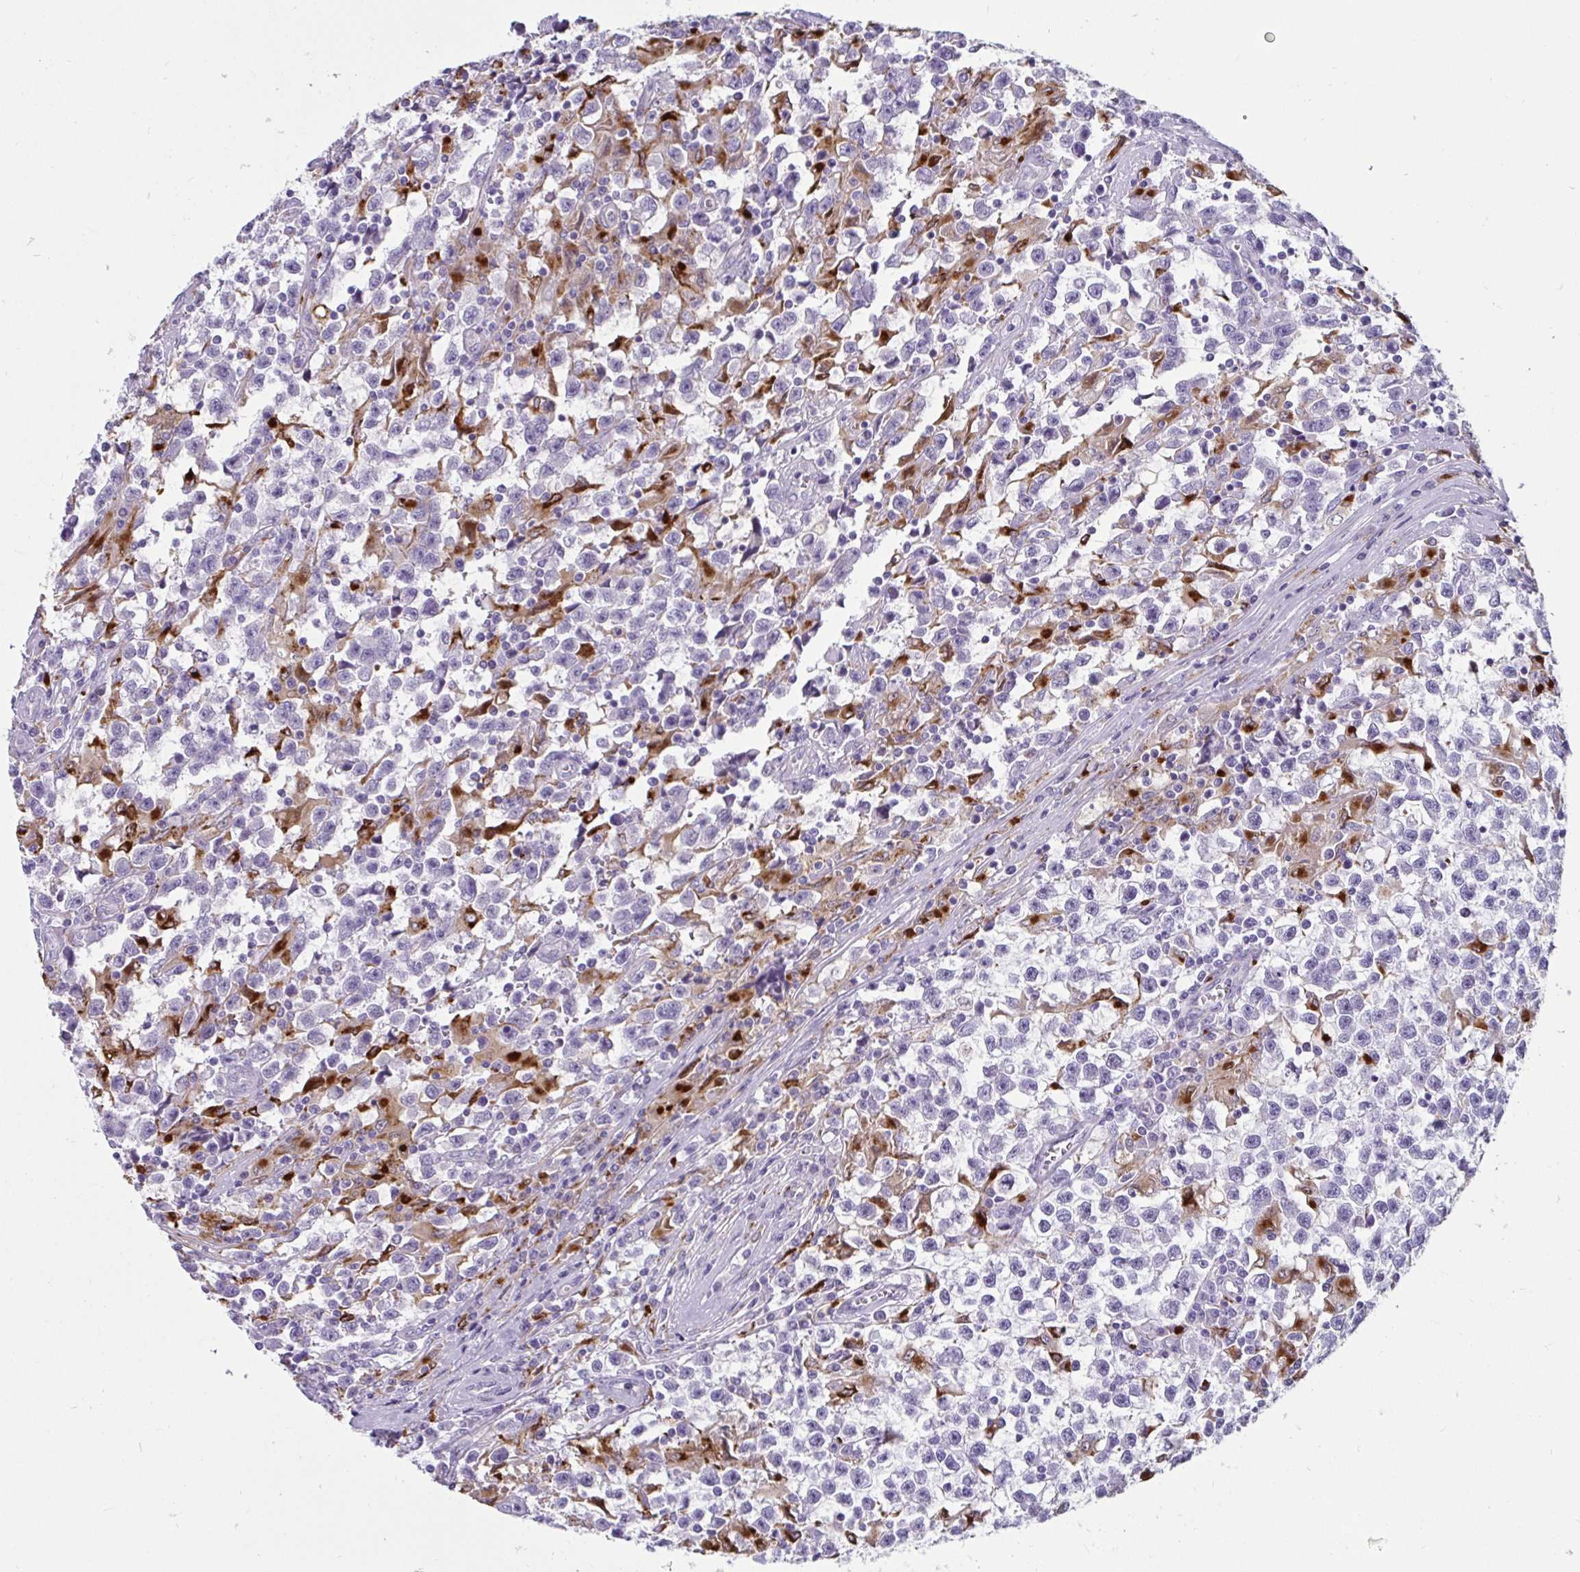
{"staining": {"intensity": "negative", "quantity": "none", "location": "none"}, "tissue": "testis cancer", "cell_type": "Tumor cells", "image_type": "cancer", "snomed": [{"axis": "morphology", "description": "Seminoma, NOS"}, {"axis": "topography", "description": "Testis"}], "caption": "A micrograph of testis seminoma stained for a protein displays no brown staining in tumor cells.", "gene": "CTSZ", "patient": {"sex": "male", "age": 31}}